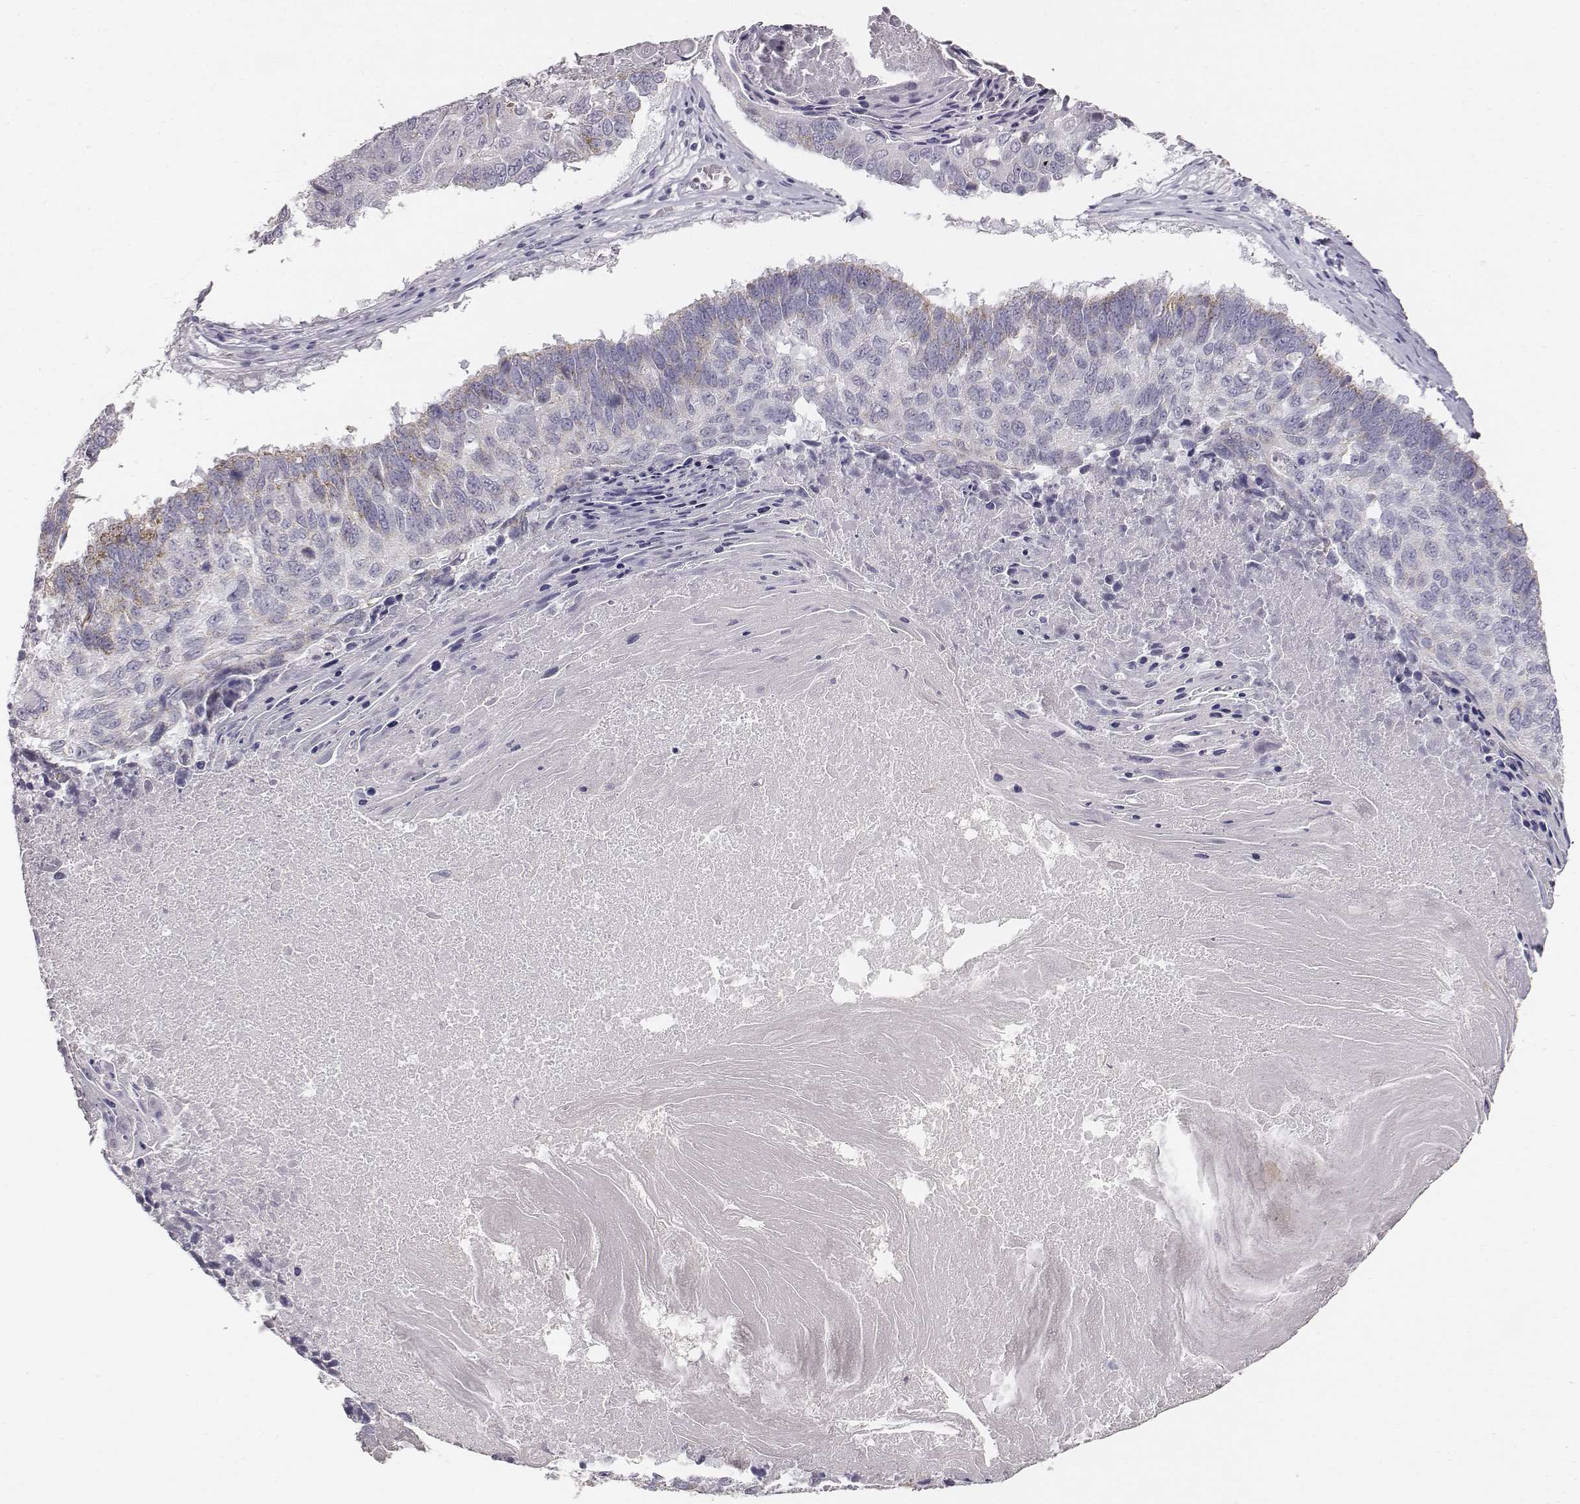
{"staining": {"intensity": "negative", "quantity": "none", "location": "none"}, "tissue": "lung cancer", "cell_type": "Tumor cells", "image_type": "cancer", "snomed": [{"axis": "morphology", "description": "Squamous cell carcinoma, NOS"}, {"axis": "topography", "description": "Lung"}], "caption": "Lung squamous cell carcinoma was stained to show a protein in brown. There is no significant positivity in tumor cells.", "gene": "ABCD3", "patient": {"sex": "male", "age": 73}}